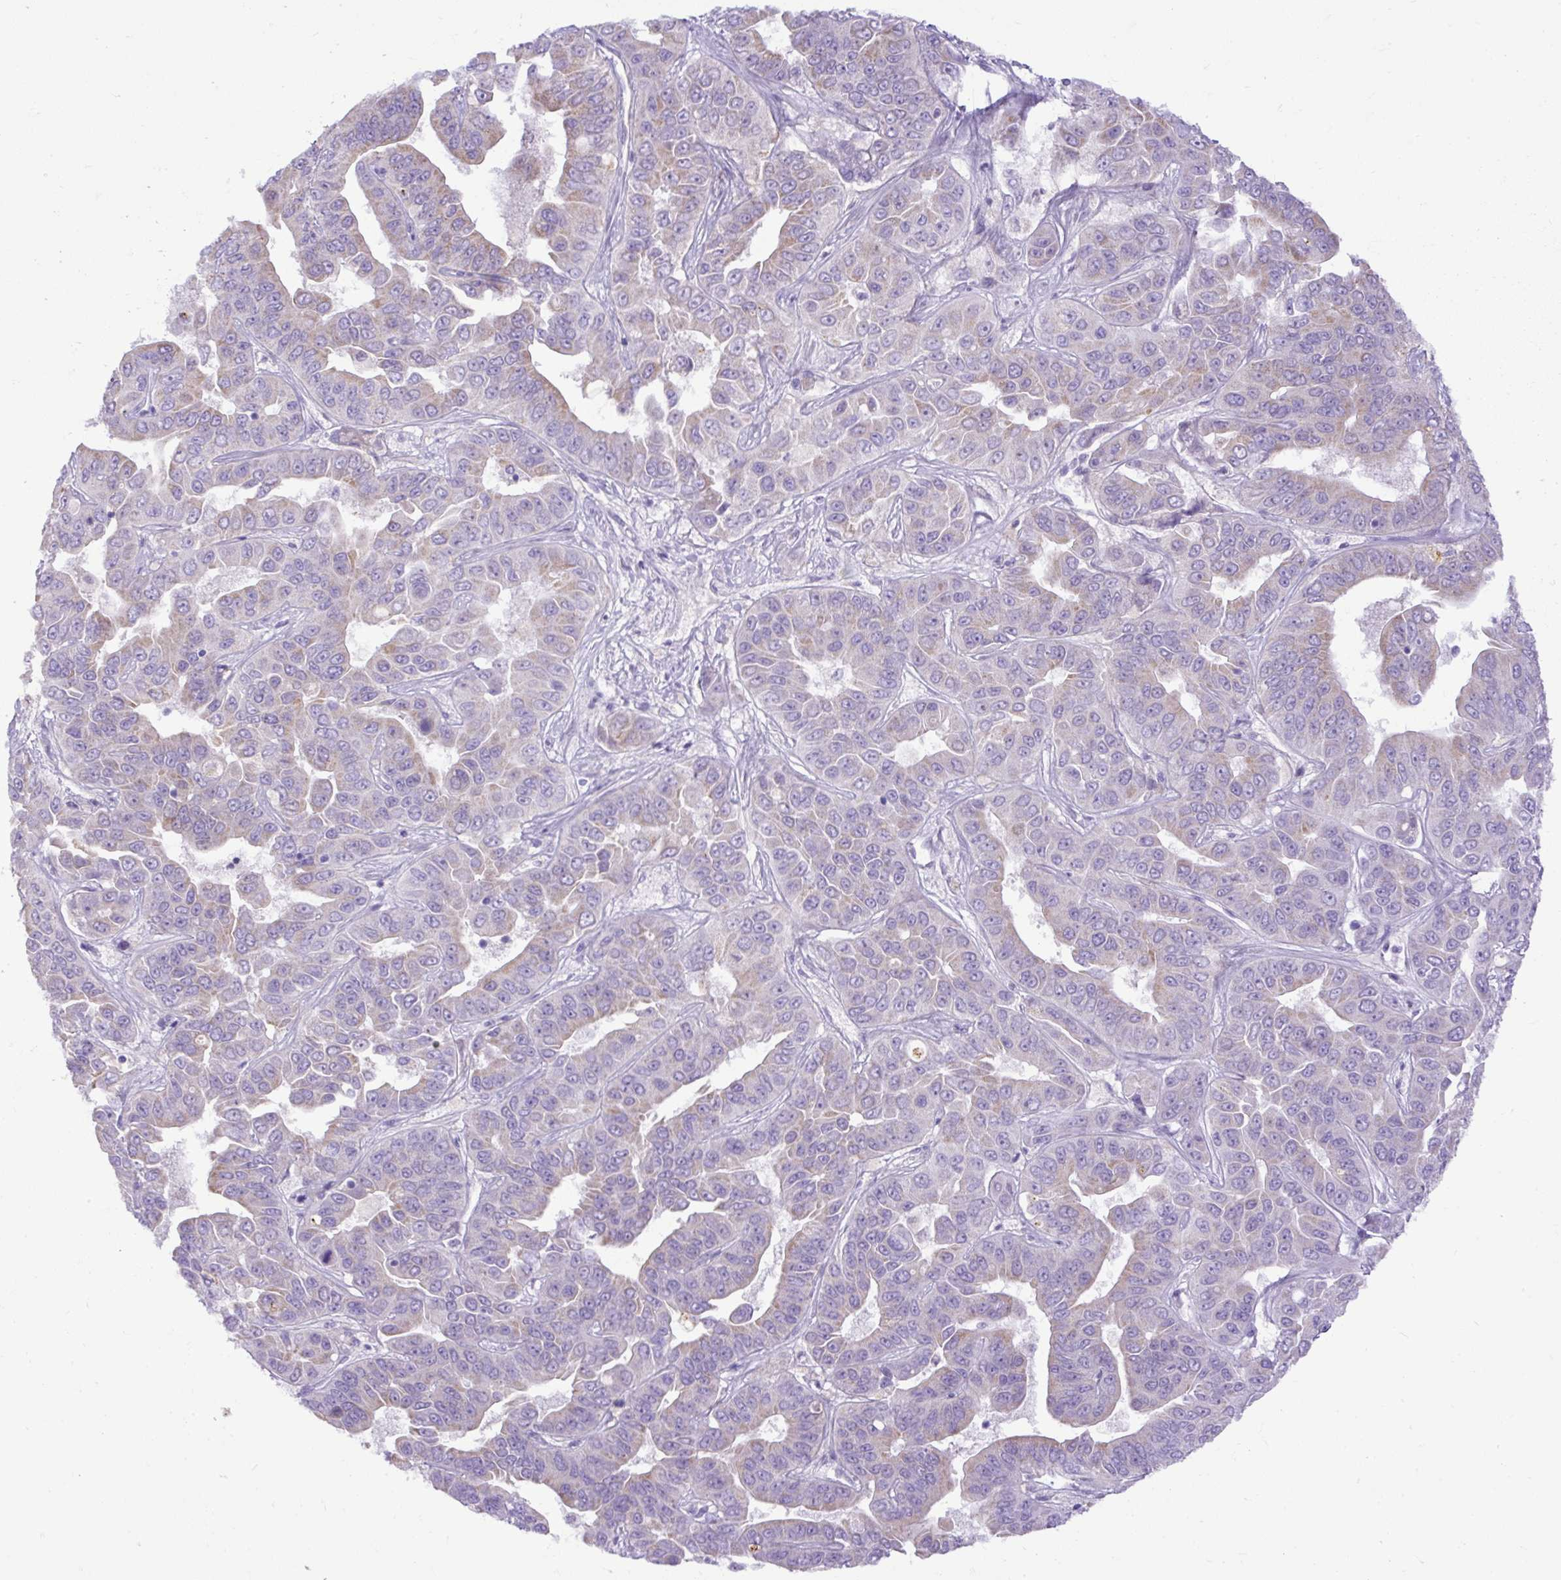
{"staining": {"intensity": "weak", "quantity": "<25%", "location": "cytoplasmic/membranous"}, "tissue": "liver cancer", "cell_type": "Tumor cells", "image_type": "cancer", "snomed": [{"axis": "morphology", "description": "Cholangiocarcinoma"}, {"axis": "topography", "description": "Liver"}], "caption": "Tumor cells show no significant expression in liver cancer.", "gene": "SPTBN5", "patient": {"sex": "female", "age": 52}}